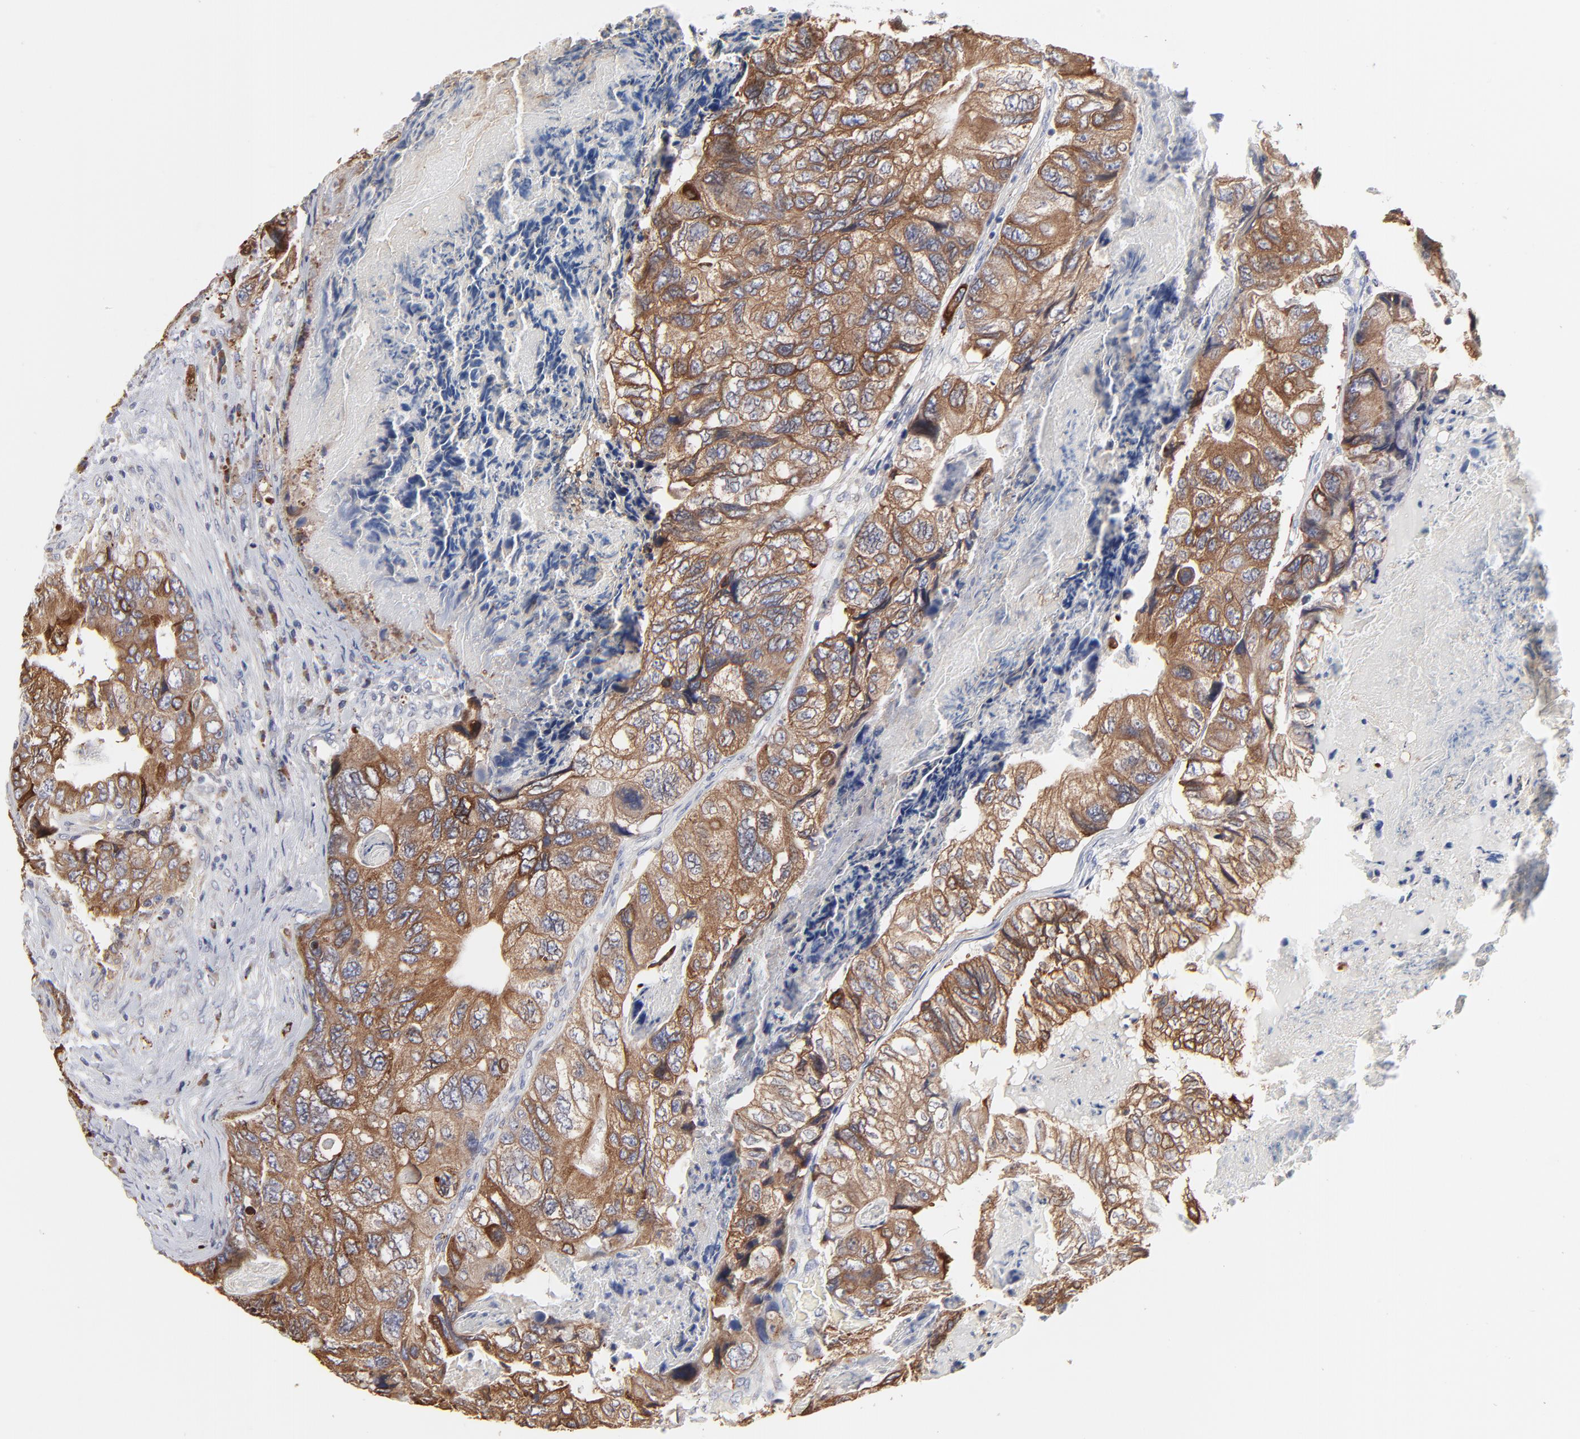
{"staining": {"intensity": "moderate", "quantity": ">75%", "location": "cytoplasmic/membranous"}, "tissue": "colorectal cancer", "cell_type": "Tumor cells", "image_type": "cancer", "snomed": [{"axis": "morphology", "description": "Adenocarcinoma, NOS"}, {"axis": "topography", "description": "Rectum"}], "caption": "Protein expression analysis of colorectal adenocarcinoma reveals moderate cytoplasmic/membranous expression in about >75% of tumor cells.", "gene": "TRIM22", "patient": {"sex": "female", "age": 82}}